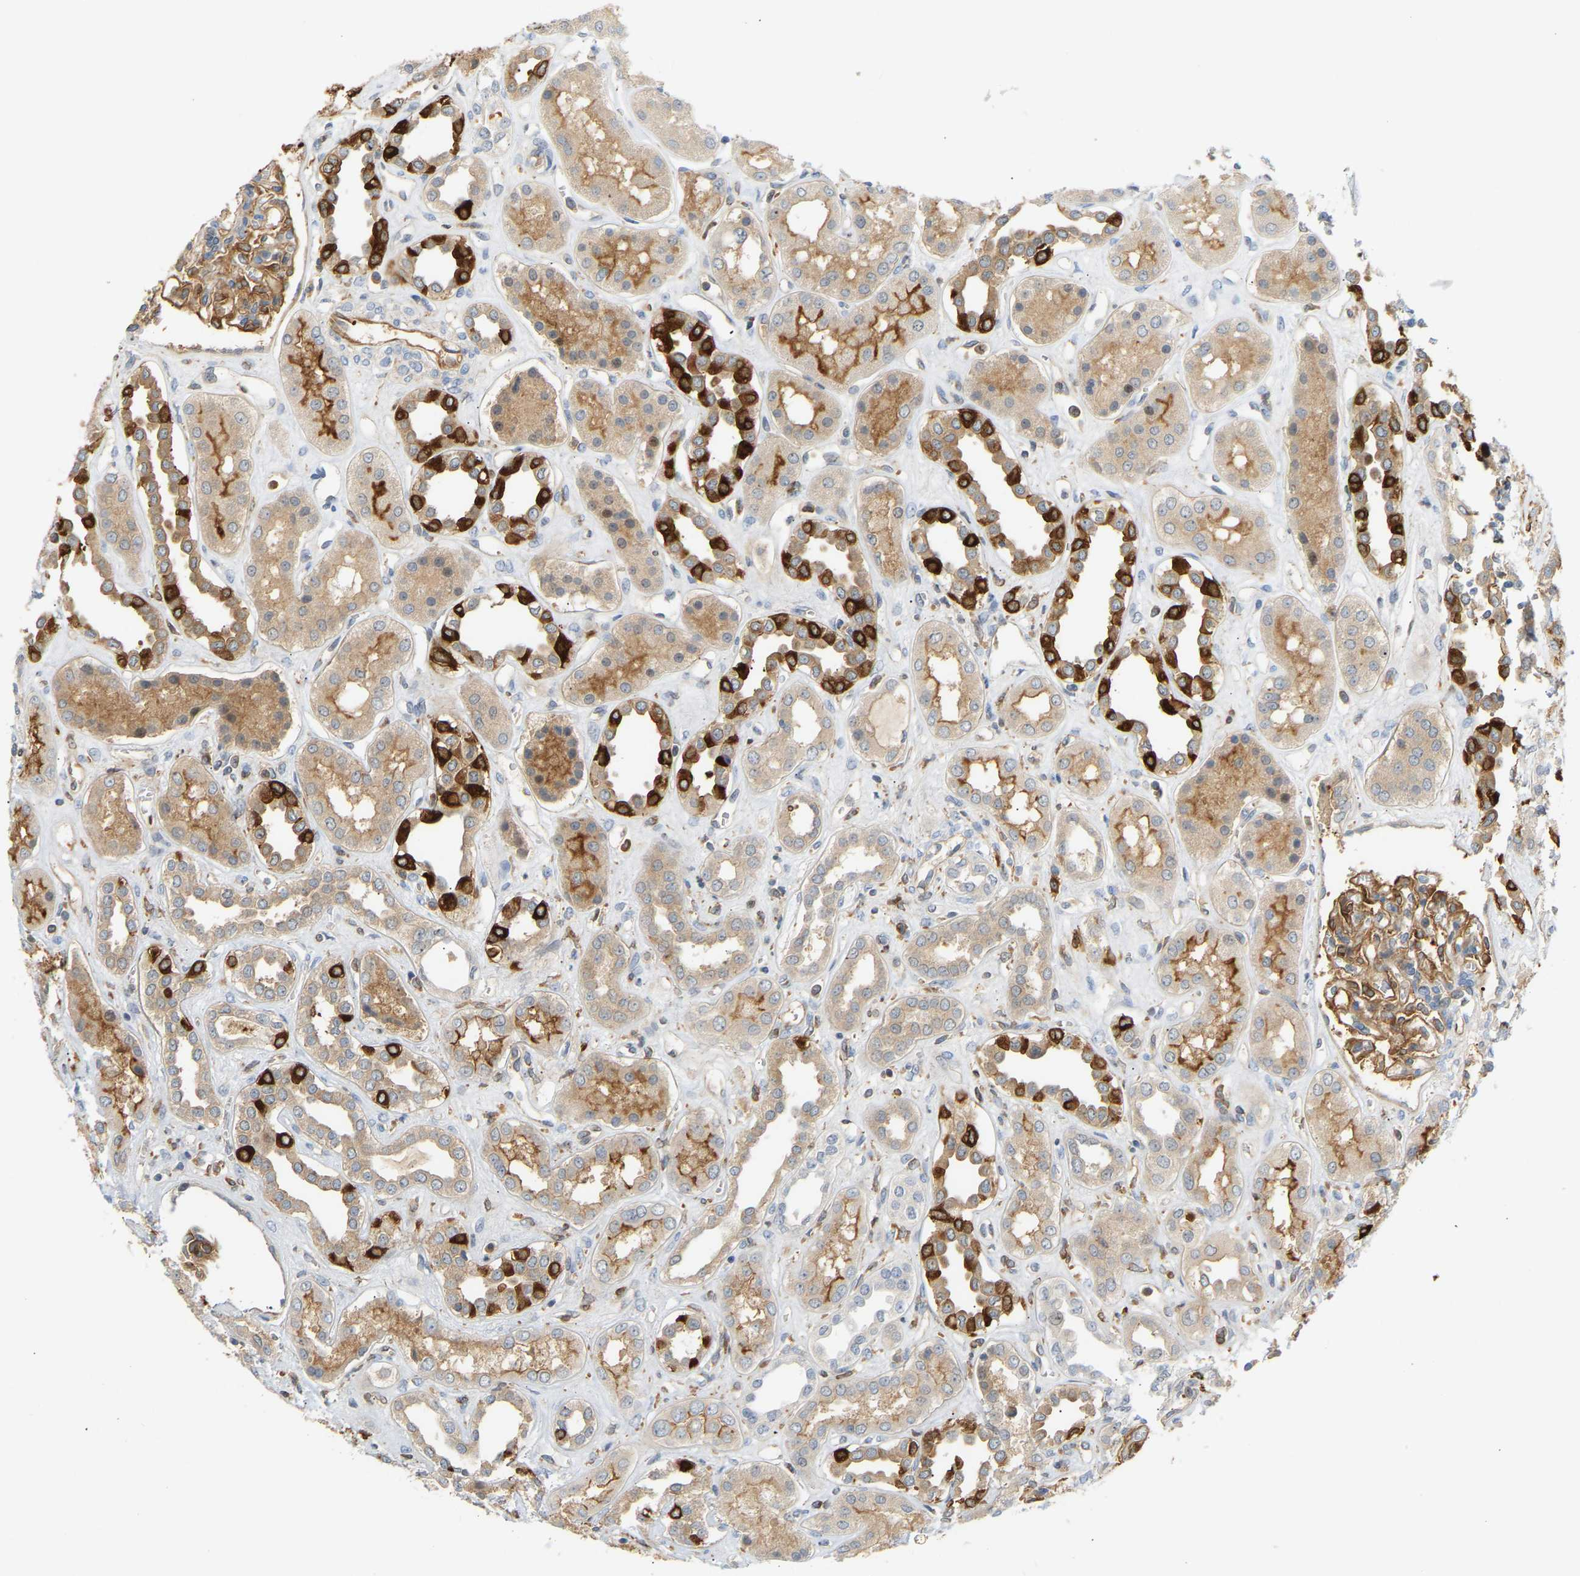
{"staining": {"intensity": "moderate", "quantity": "25%-75%", "location": "cytoplasmic/membranous"}, "tissue": "kidney", "cell_type": "Cells in glomeruli", "image_type": "normal", "snomed": [{"axis": "morphology", "description": "Normal tissue, NOS"}, {"axis": "topography", "description": "Kidney"}], "caption": "Immunohistochemistry (IHC) (DAB (3,3'-diaminobenzidine)) staining of benign kidney demonstrates moderate cytoplasmic/membranous protein expression in about 25%-75% of cells in glomeruli. Using DAB (3,3'-diaminobenzidine) (brown) and hematoxylin (blue) stains, captured at high magnification using brightfield microscopy.", "gene": "PLCG2", "patient": {"sex": "male", "age": 59}}